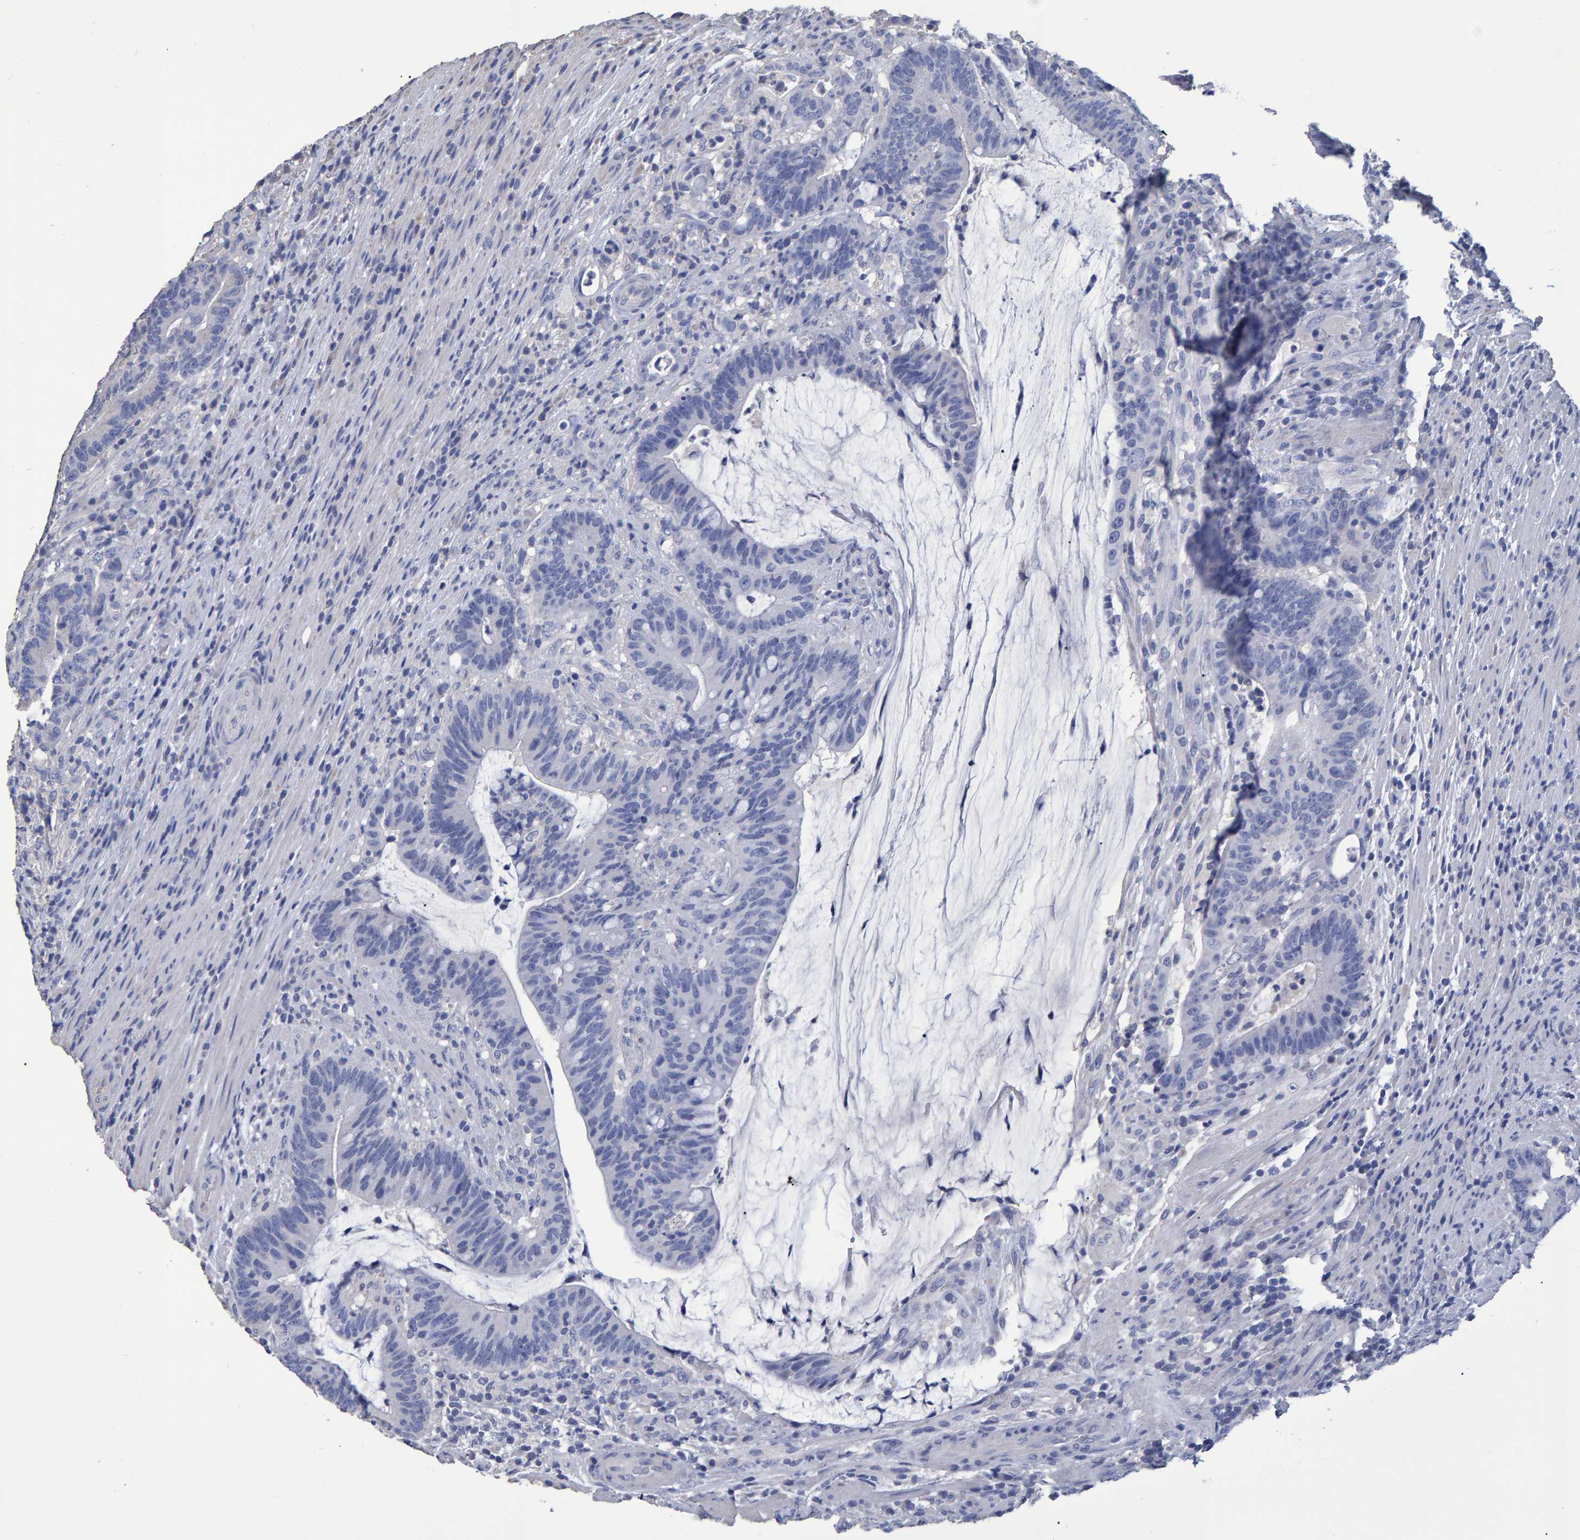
{"staining": {"intensity": "negative", "quantity": "none", "location": "none"}, "tissue": "colorectal cancer", "cell_type": "Tumor cells", "image_type": "cancer", "snomed": [{"axis": "morphology", "description": "Adenocarcinoma, NOS"}, {"axis": "topography", "description": "Colon"}], "caption": "Tumor cells show no significant protein staining in colorectal adenocarcinoma.", "gene": "HEMGN", "patient": {"sex": "female", "age": 66}}